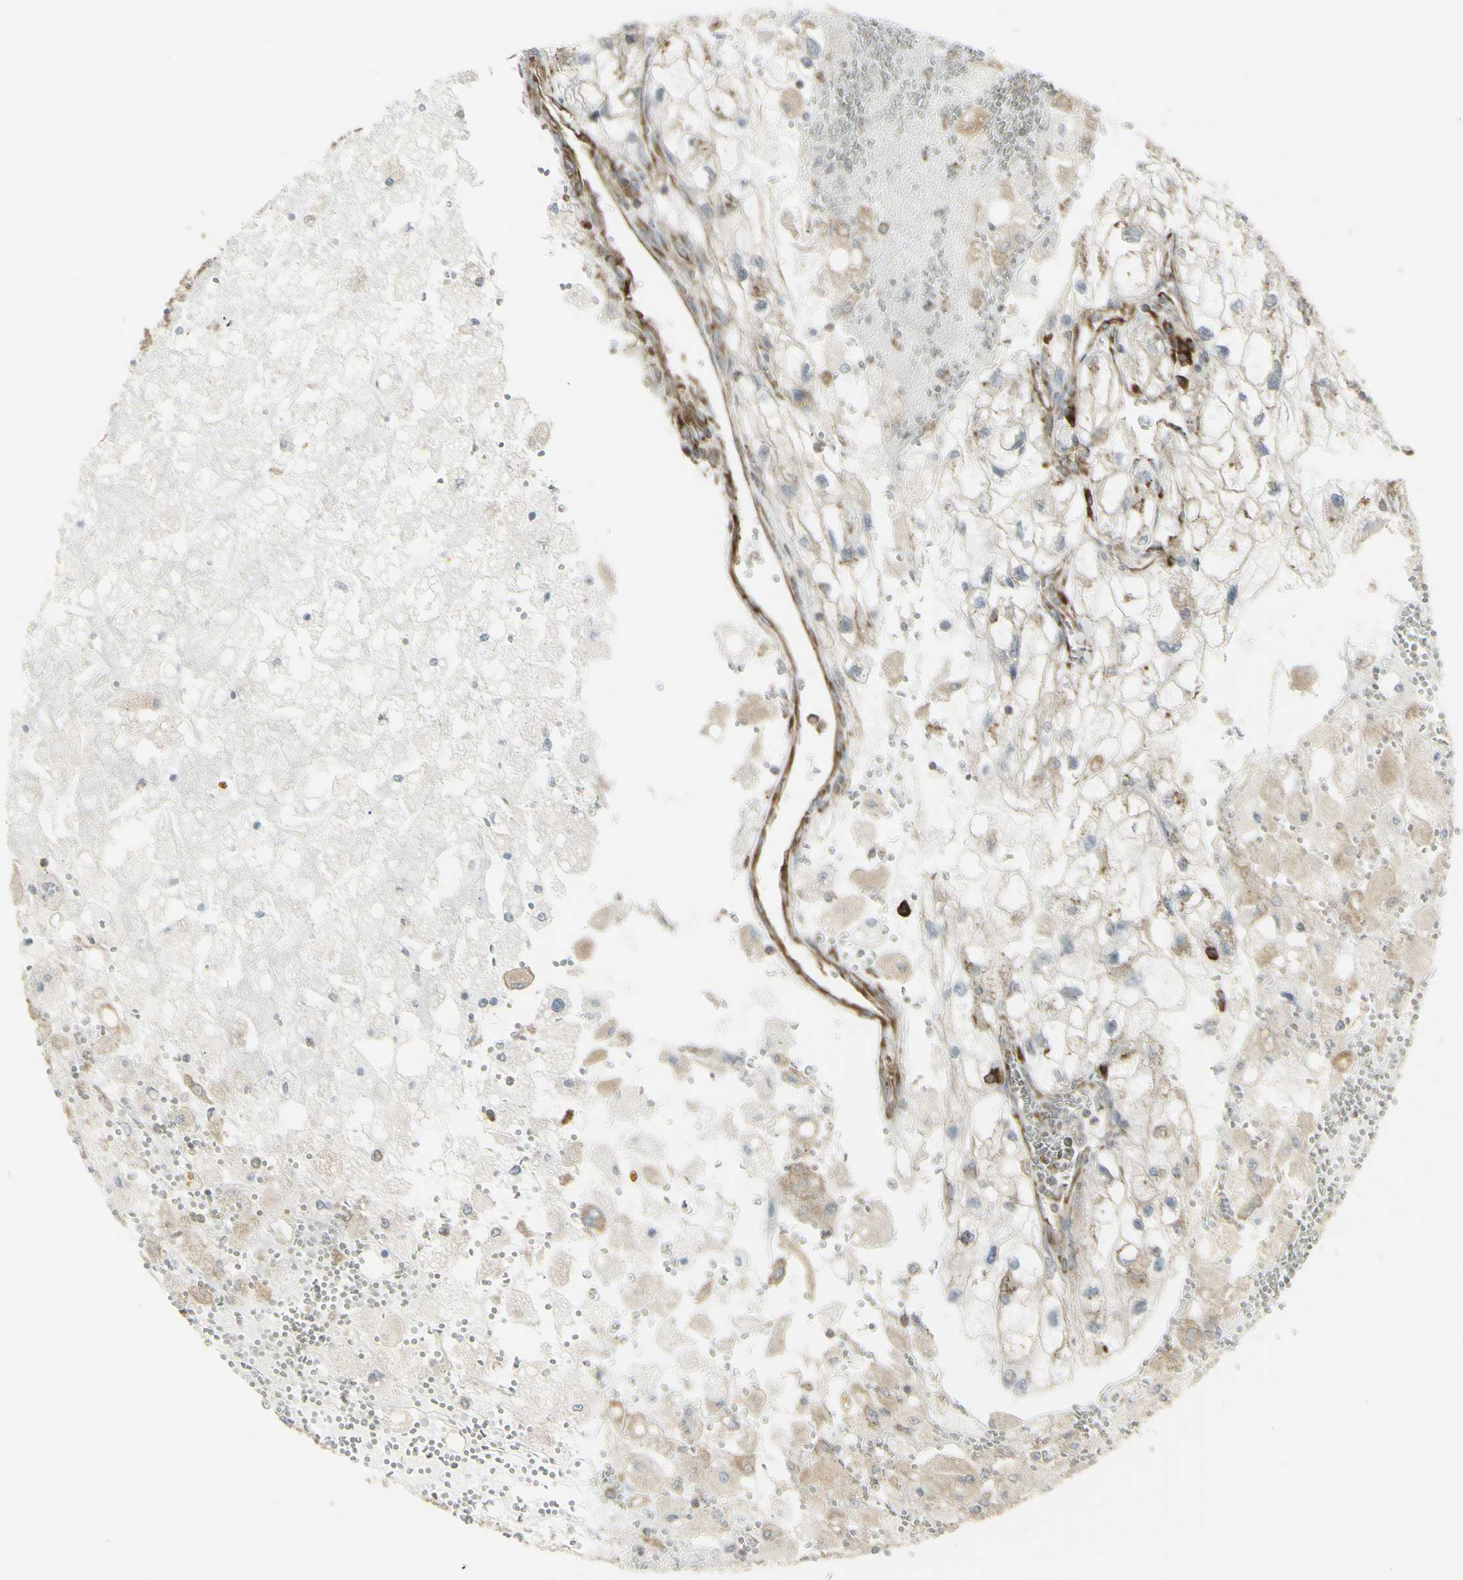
{"staining": {"intensity": "weak", "quantity": ">75%", "location": "cytoplasmic/membranous"}, "tissue": "renal cancer", "cell_type": "Tumor cells", "image_type": "cancer", "snomed": [{"axis": "morphology", "description": "Adenocarcinoma, NOS"}, {"axis": "topography", "description": "Kidney"}], "caption": "Renal cancer (adenocarcinoma) stained for a protein (brown) reveals weak cytoplasmic/membranous positive staining in about >75% of tumor cells.", "gene": "FKBP3", "patient": {"sex": "female", "age": 70}}